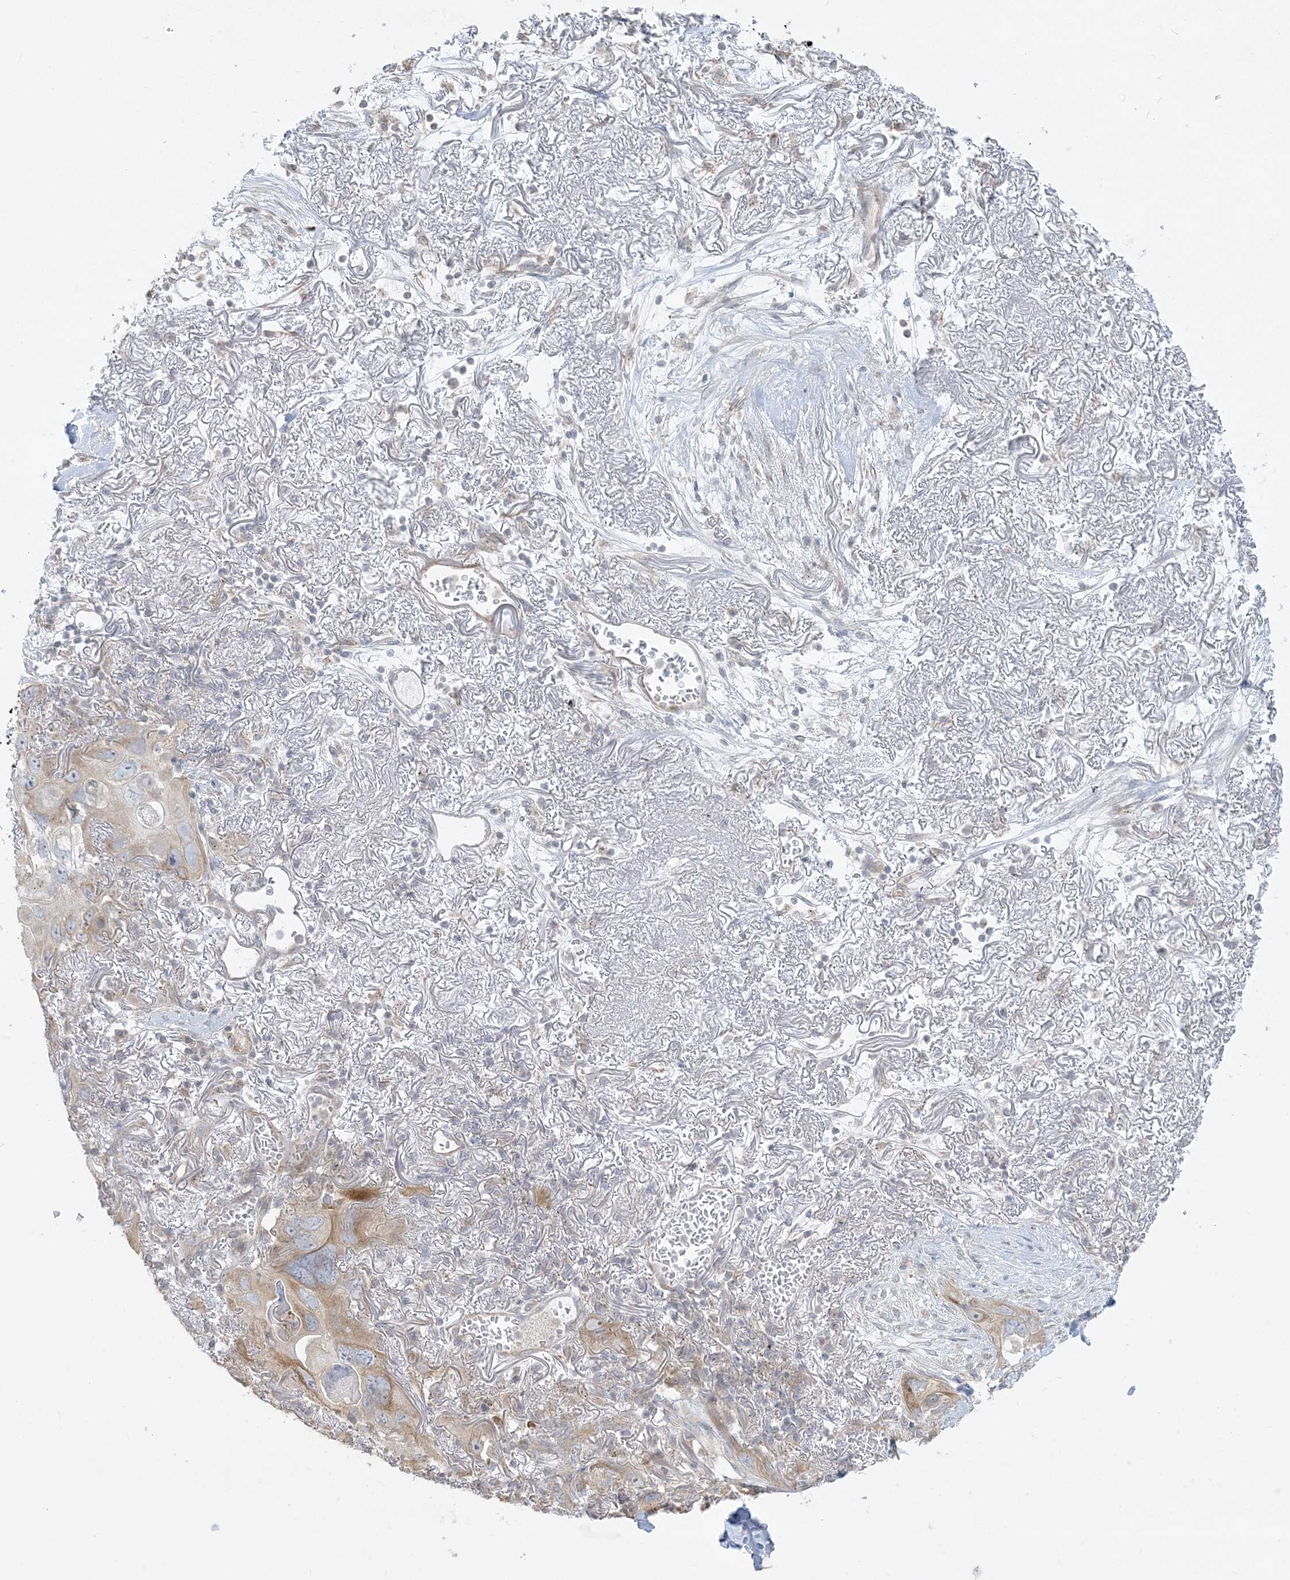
{"staining": {"intensity": "moderate", "quantity": "25%-75%", "location": "cytoplasmic/membranous"}, "tissue": "lung cancer", "cell_type": "Tumor cells", "image_type": "cancer", "snomed": [{"axis": "morphology", "description": "Squamous cell carcinoma, NOS"}, {"axis": "topography", "description": "Lung"}], "caption": "Lung cancer (squamous cell carcinoma) stained with DAB (3,3'-diaminobenzidine) immunohistochemistry demonstrates medium levels of moderate cytoplasmic/membranous expression in approximately 25%-75% of tumor cells.", "gene": "ZC3H6", "patient": {"sex": "female", "age": 73}}